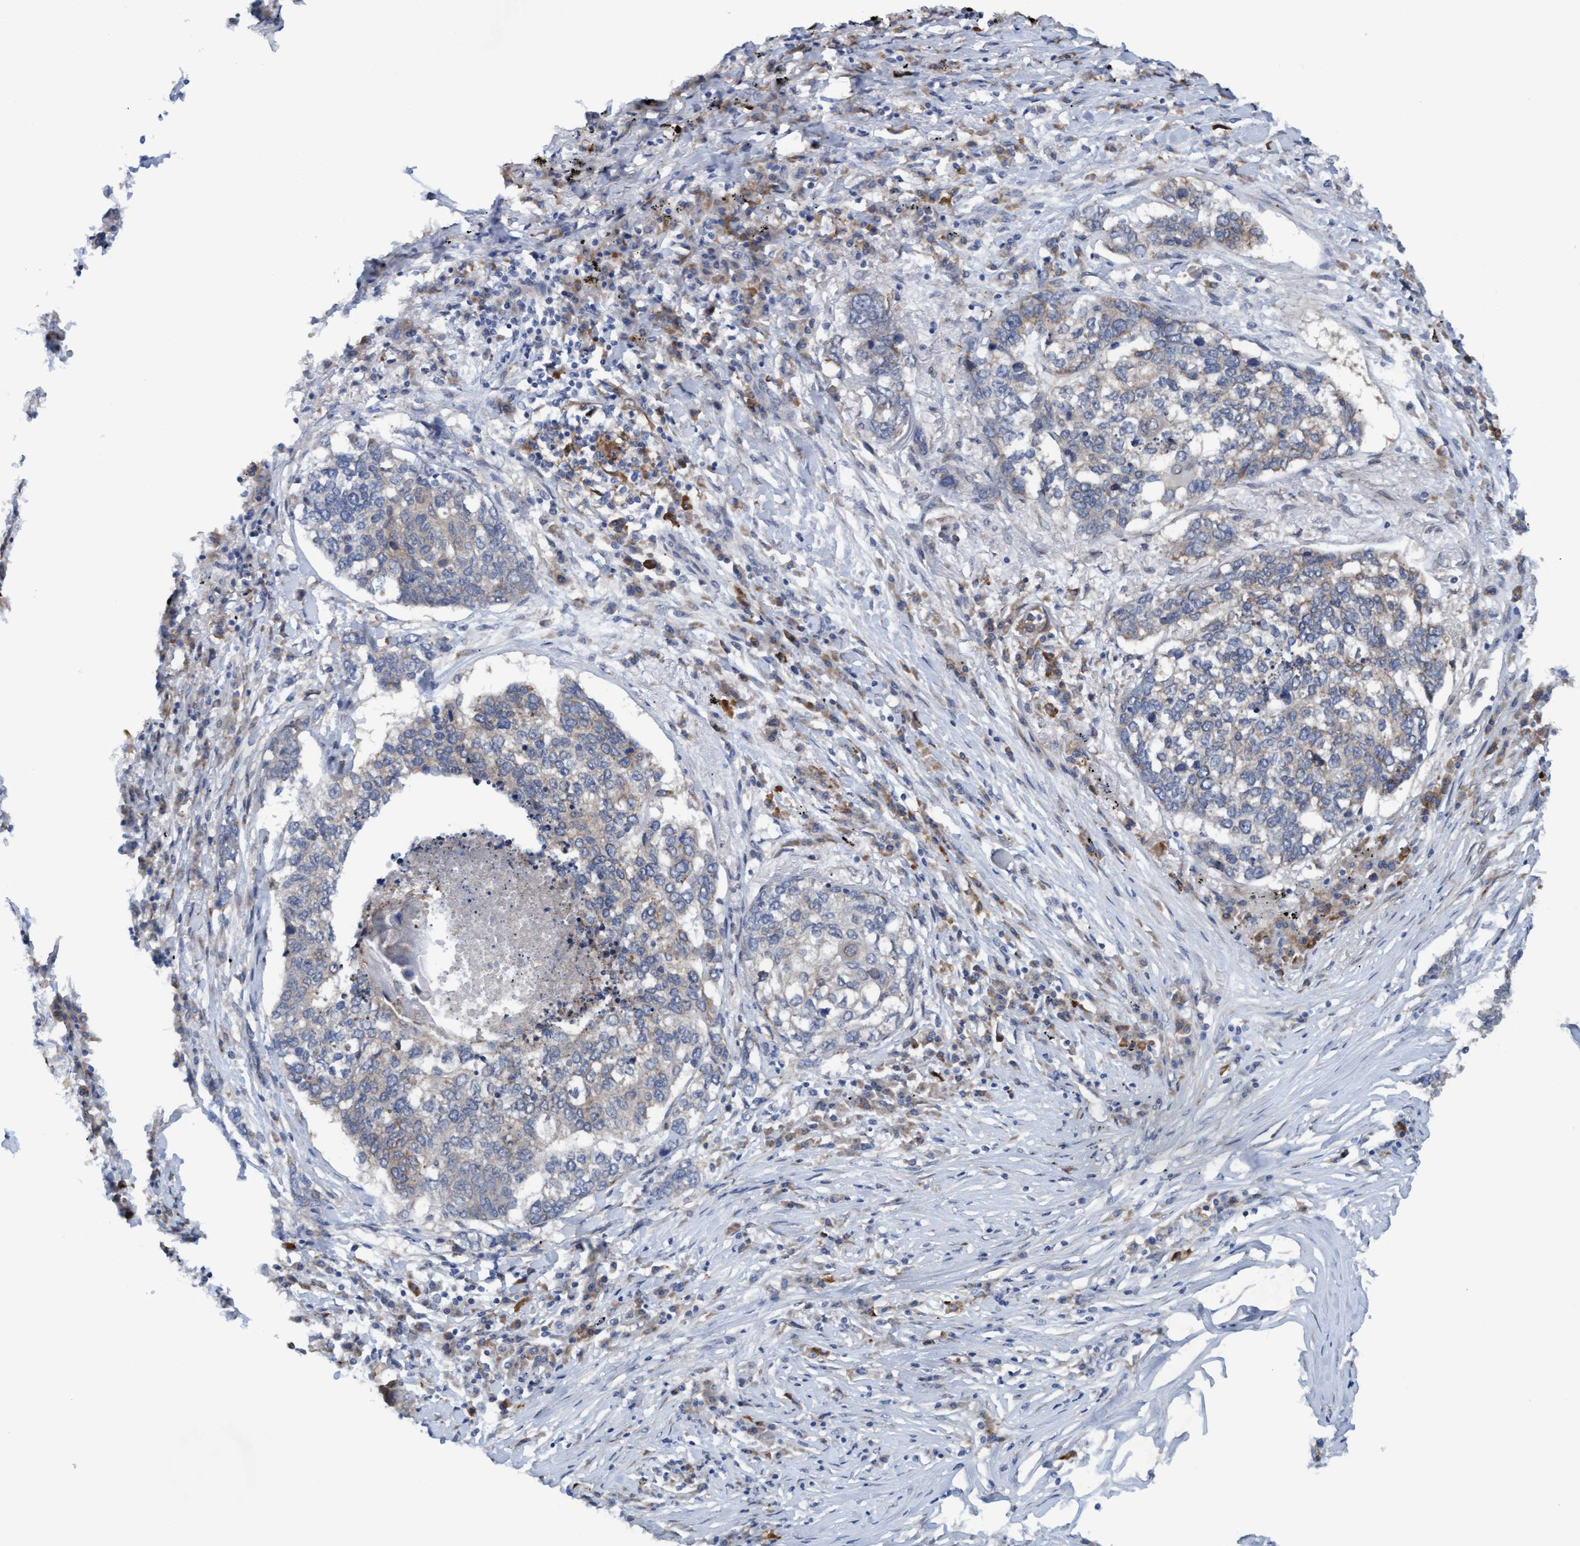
{"staining": {"intensity": "weak", "quantity": "<25%", "location": "cytoplasmic/membranous"}, "tissue": "lung cancer", "cell_type": "Tumor cells", "image_type": "cancer", "snomed": [{"axis": "morphology", "description": "Squamous cell carcinoma, NOS"}, {"axis": "topography", "description": "Lung"}], "caption": "Immunohistochemical staining of human lung cancer (squamous cell carcinoma) shows no significant positivity in tumor cells.", "gene": "PLCD1", "patient": {"sex": "female", "age": 63}}